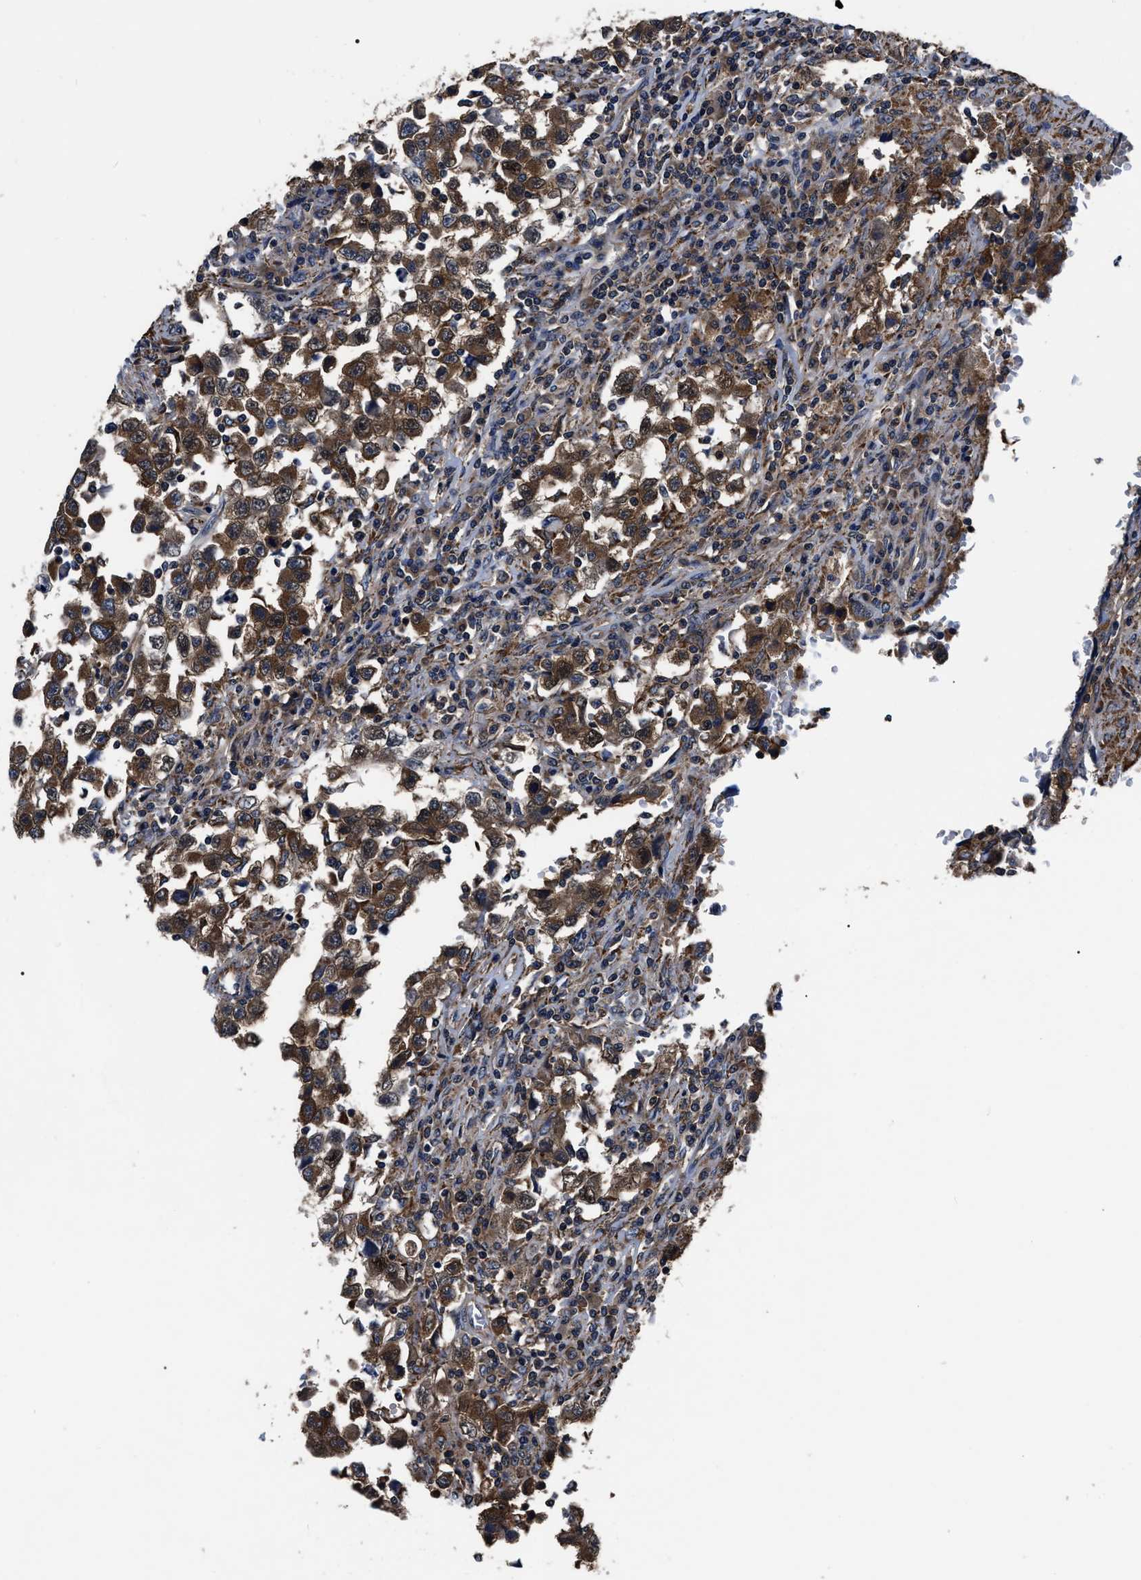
{"staining": {"intensity": "strong", "quantity": ">75%", "location": "cytoplasmic/membranous"}, "tissue": "testis cancer", "cell_type": "Tumor cells", "image_type": "cancer", "snomed": [{"axis": "morphology", "description": "Carcinoma, Embryonal, NOS"}, {"axis": "topography", "description": "Testis"}], "caption": "Human embryonal carcinoma (testis) stained for a protein (brown) demonstrates strong cytoplasmic/membranous positive positivity in approximately >75% of tumor cells.", "gene": "GET4", "patient": {"sex": "male", "age": 21}}